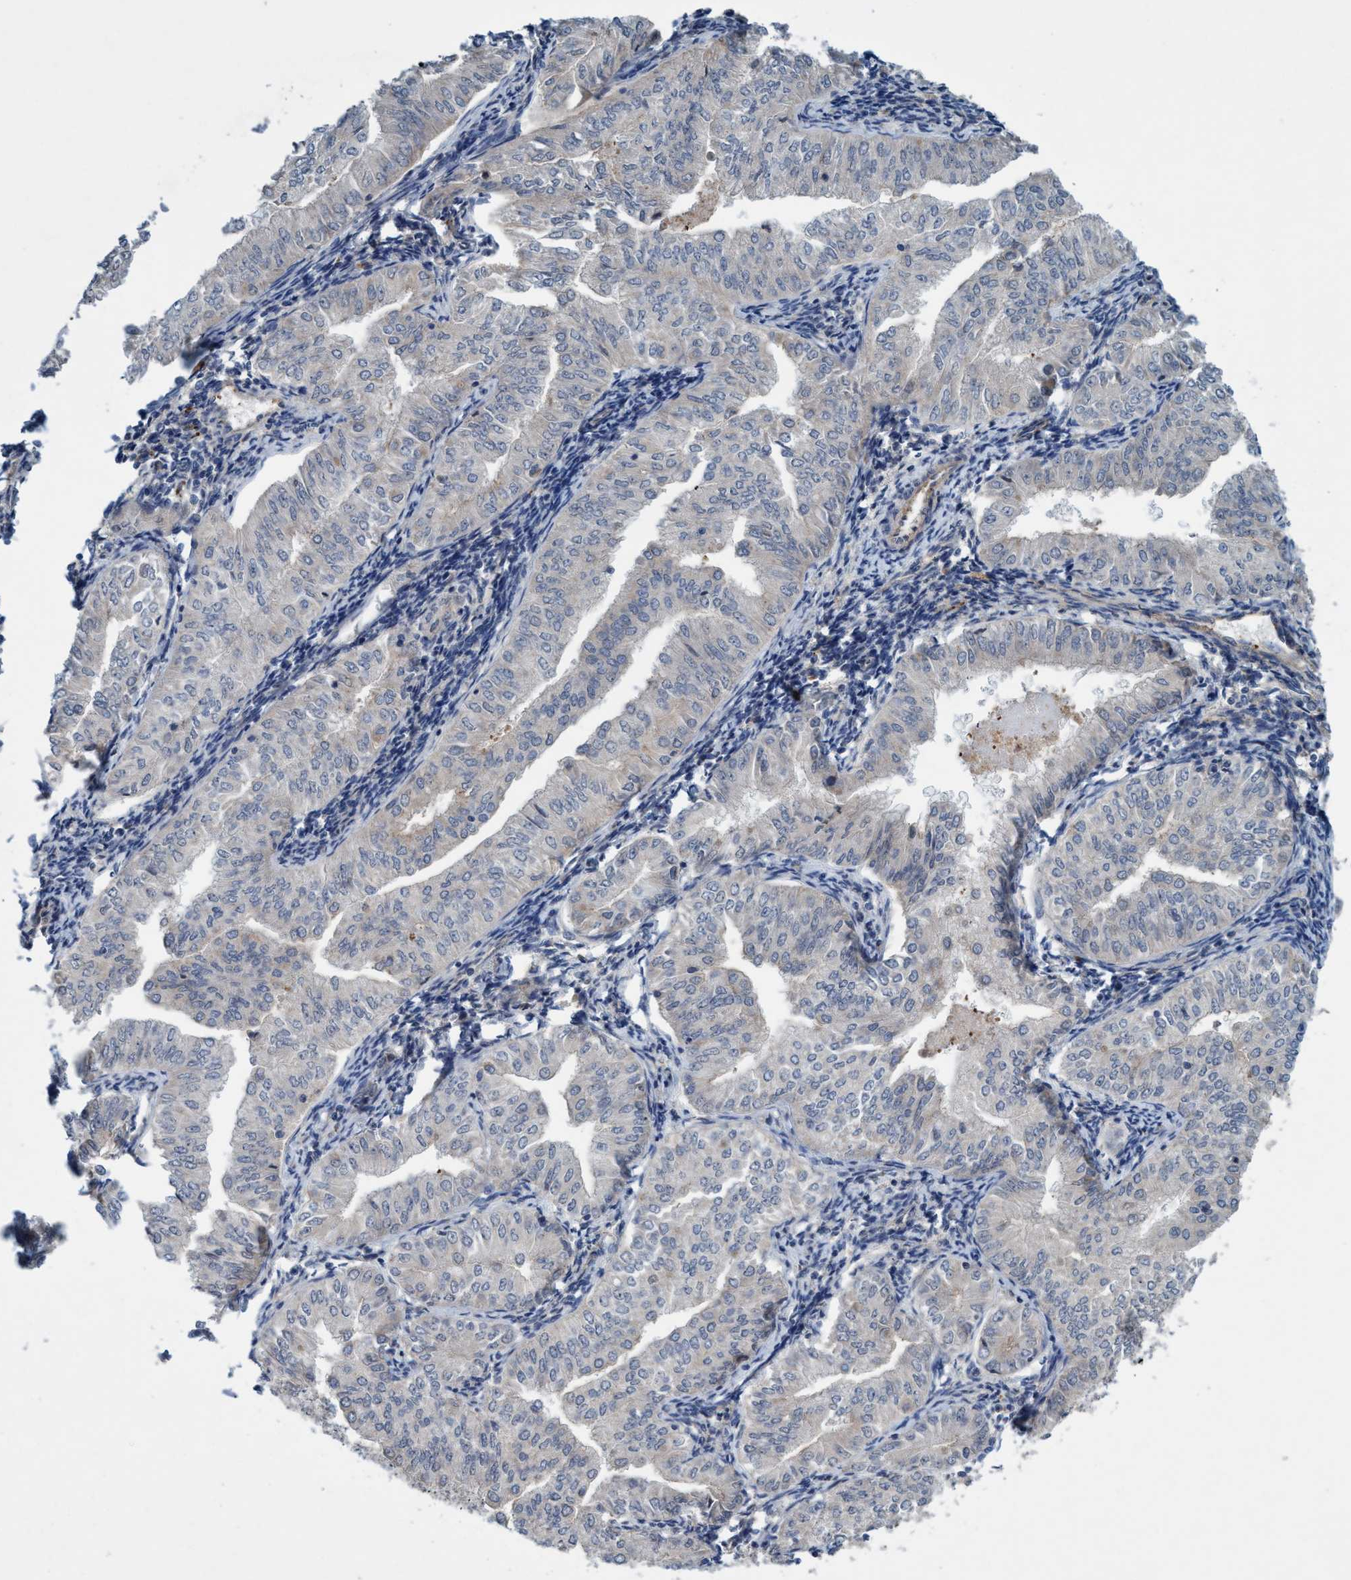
{"staining": {"intensity": "negative", "quantity": "none", "location": "none"}, "tissue": "endometrial cancer", "cell_type": "Tumor cells", "image_type": "cancer", "snomed": [{"axis": "morphology", "description": "Normal tissue, NOS"}, {"axis": "morphology", "description": "Adenocarcinoma, NOS"}, {"axis": "topography", "description": "Endometrium"}], "caption": "Immunohistochemistry (IHC) micrograph of neoplastic tissue: endometrial cancer stained with DAB (3,3'-diaminobenzidine) exhibits no significant protein positivity in tumor cells.", "gene": "TRIM65", "patient": {"sex": "female", "age": 53}}